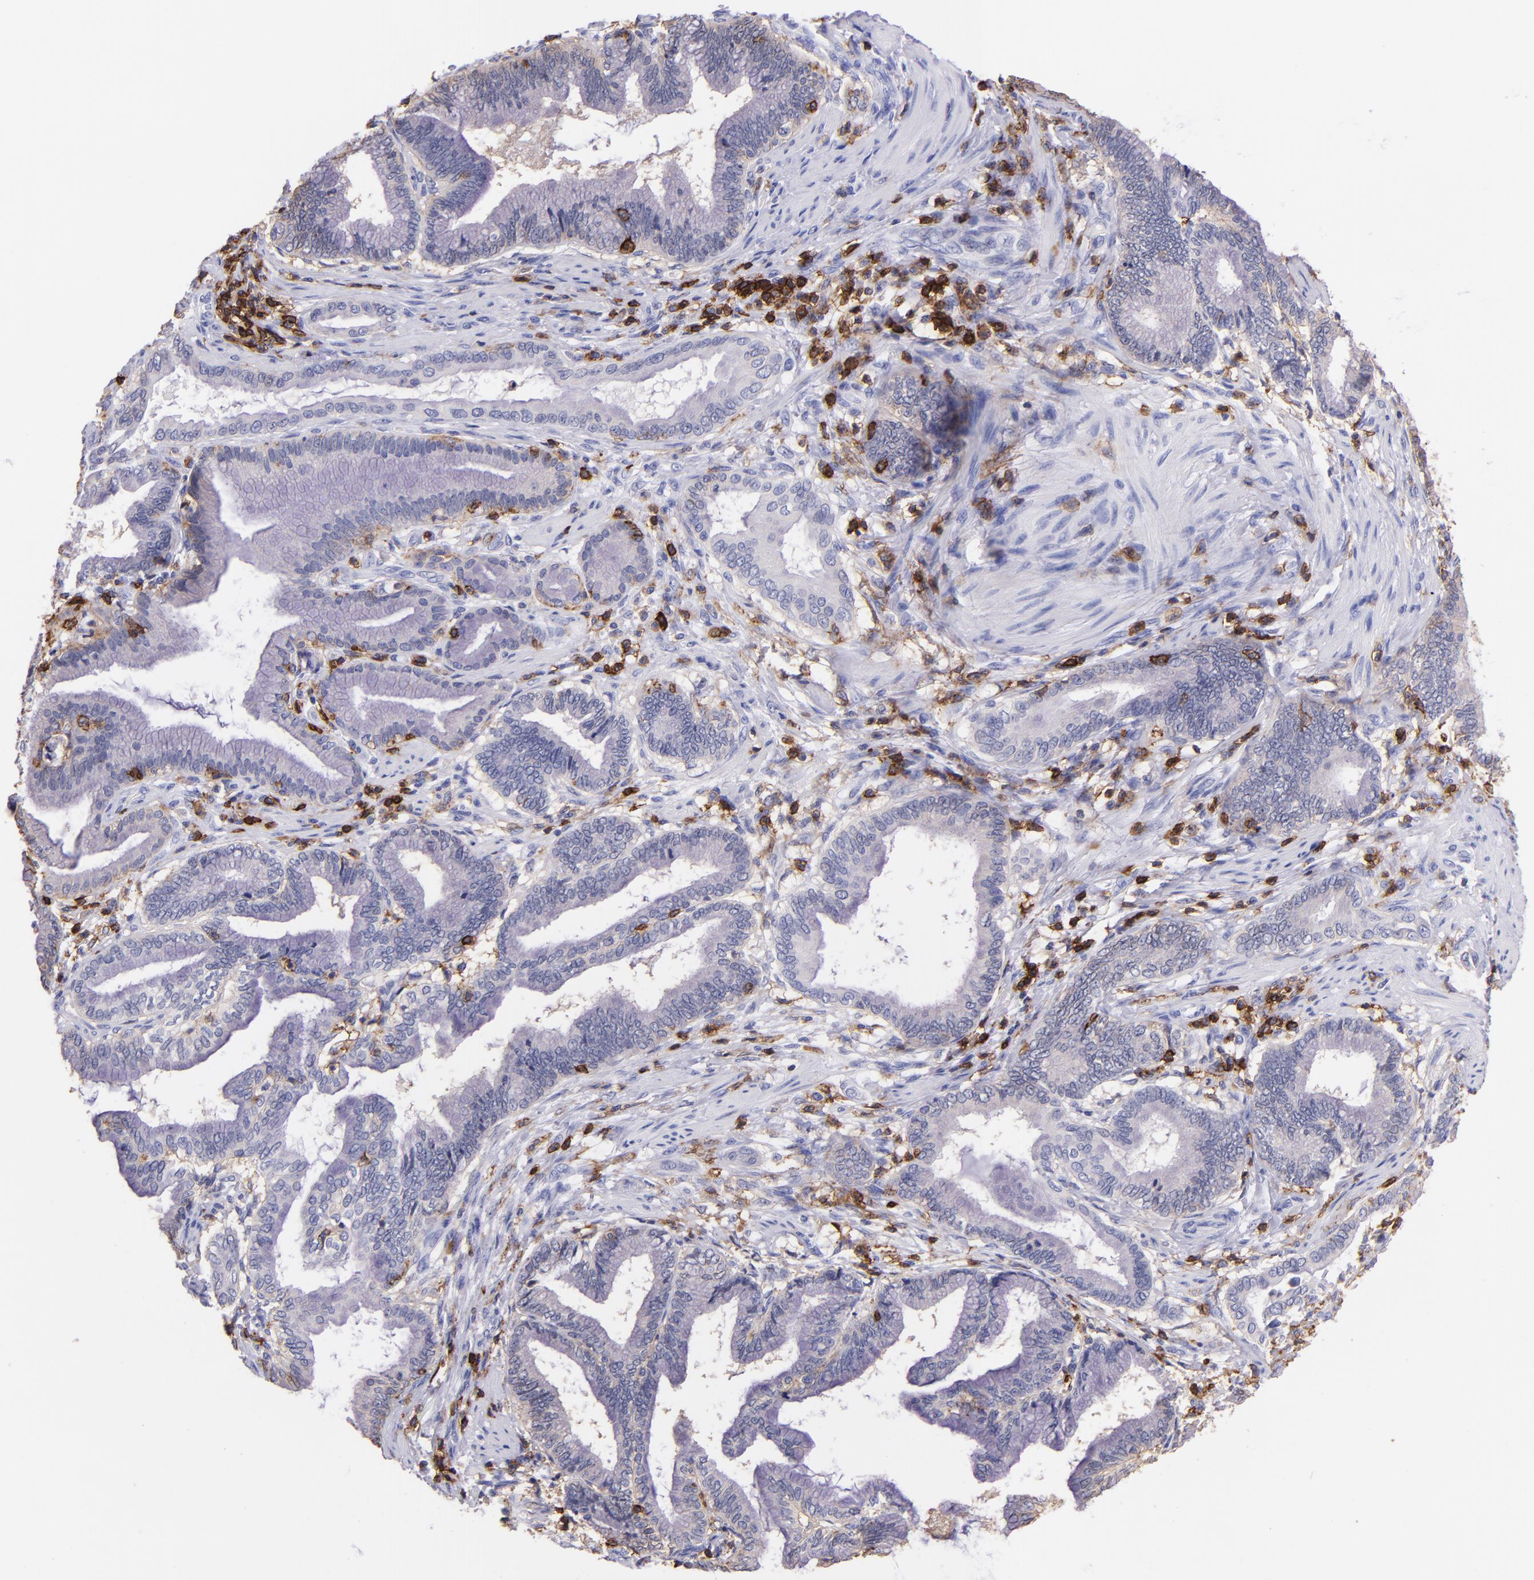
{"staining": {"intensity": "negative", "quantity": "none", "location": "none"}, "tissue": "pancreatic cancer", "cell_type": "Tumor cells", "image_type": "cancer", "snomed": [{"axis": "morphology", "description": "Adenocarcinoma, NOS"}, {"axis": "topography", "description": "Pancreas"}], "caption": "DAB (3,3'-diaminobenzidine) immunohistochemical staining of pancreatic adenocarcinoma reveals no significant staining in tumor cells.", "gene": "SPN", "patient": {"sex": "female", "age": 64}}